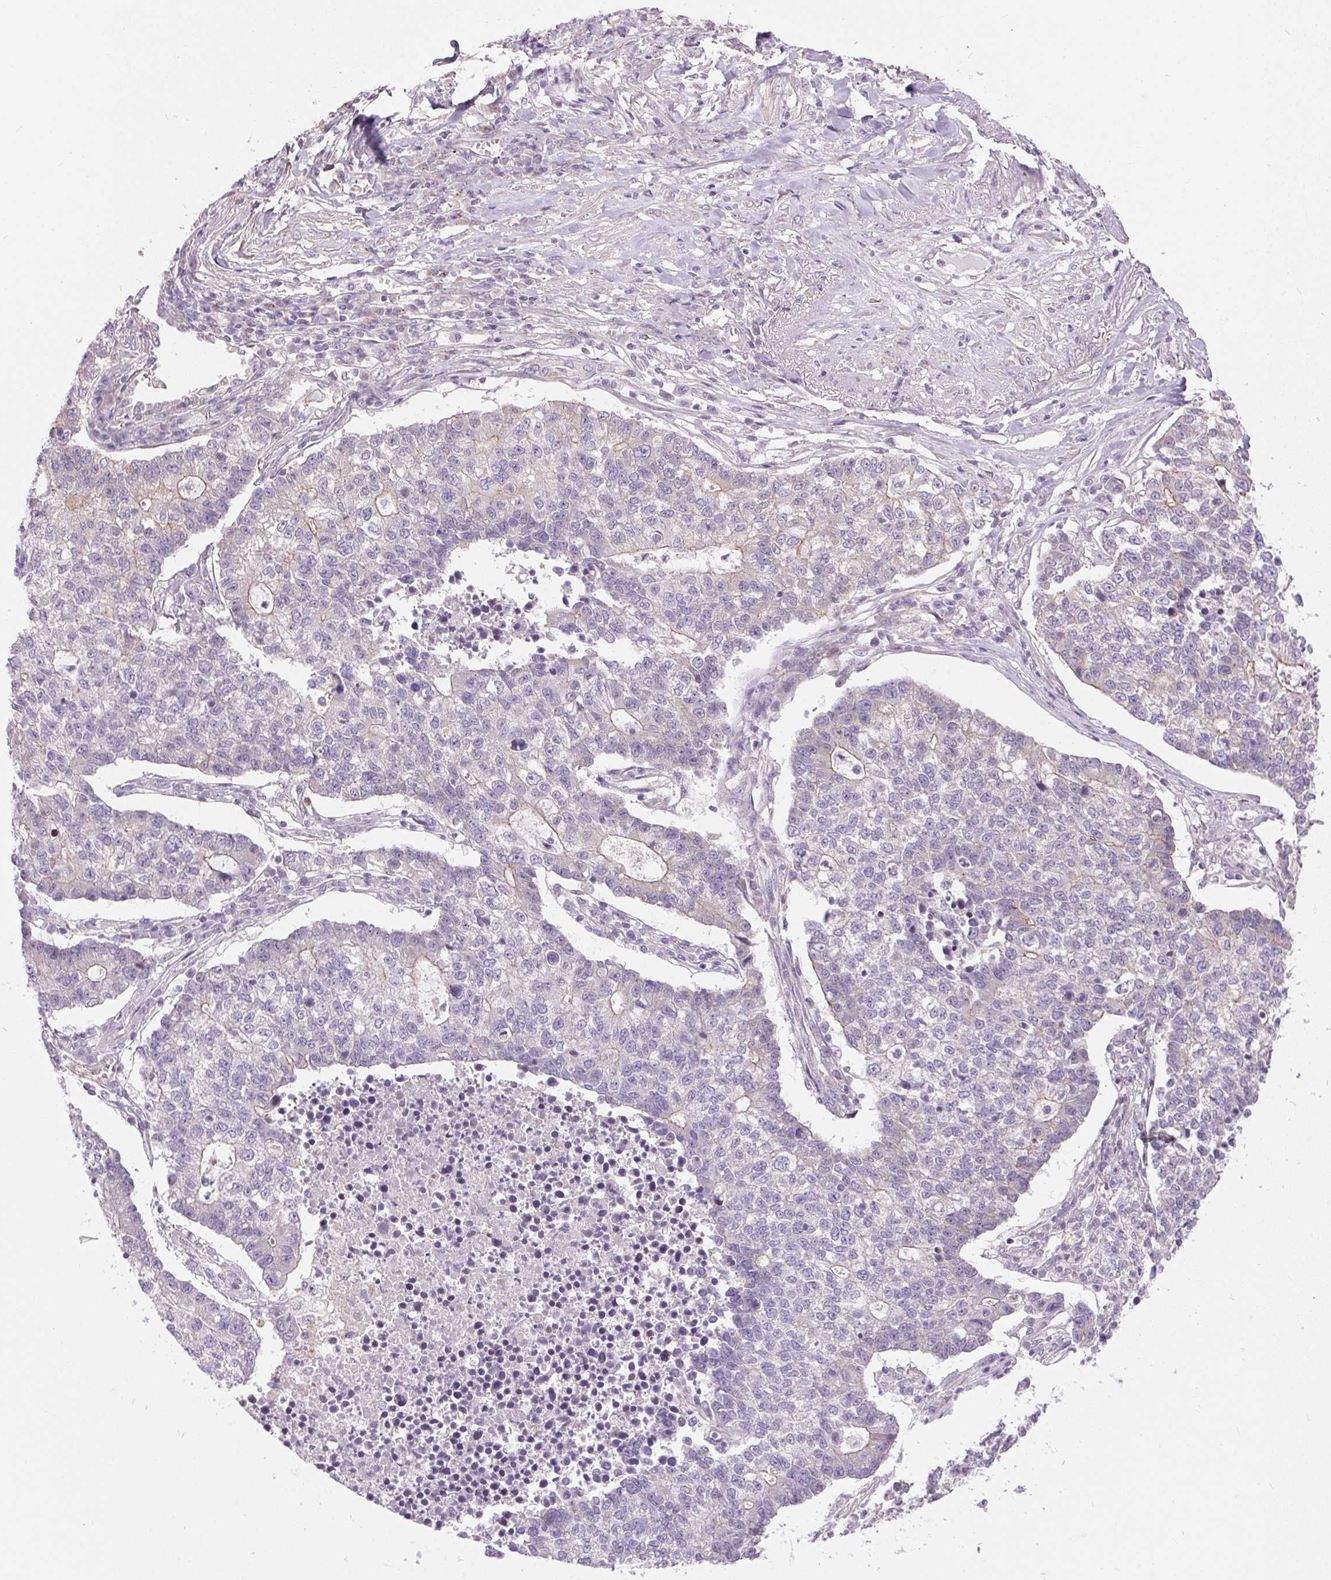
{"staining": {"intensity": "weak", "quantity": "25%-75%", "location": "cytoplasmic/membranous"}, "tissue": "lung cancer", "cell_type": "Tumor cells", "image_type": "cancer", "snomed": [{"axis": "morphology", "description": "Adenocarcinoma, NOS"}, {"axis": "topography", "description": "Lung"}], "caption": "Protein staining of lung cancer tissue reveals weak cytoplasmic/membranous staining in about 25%-75% of tumor cells.", "gene": "UNC13B", "patient": {"sex": "male", "age": 57}}